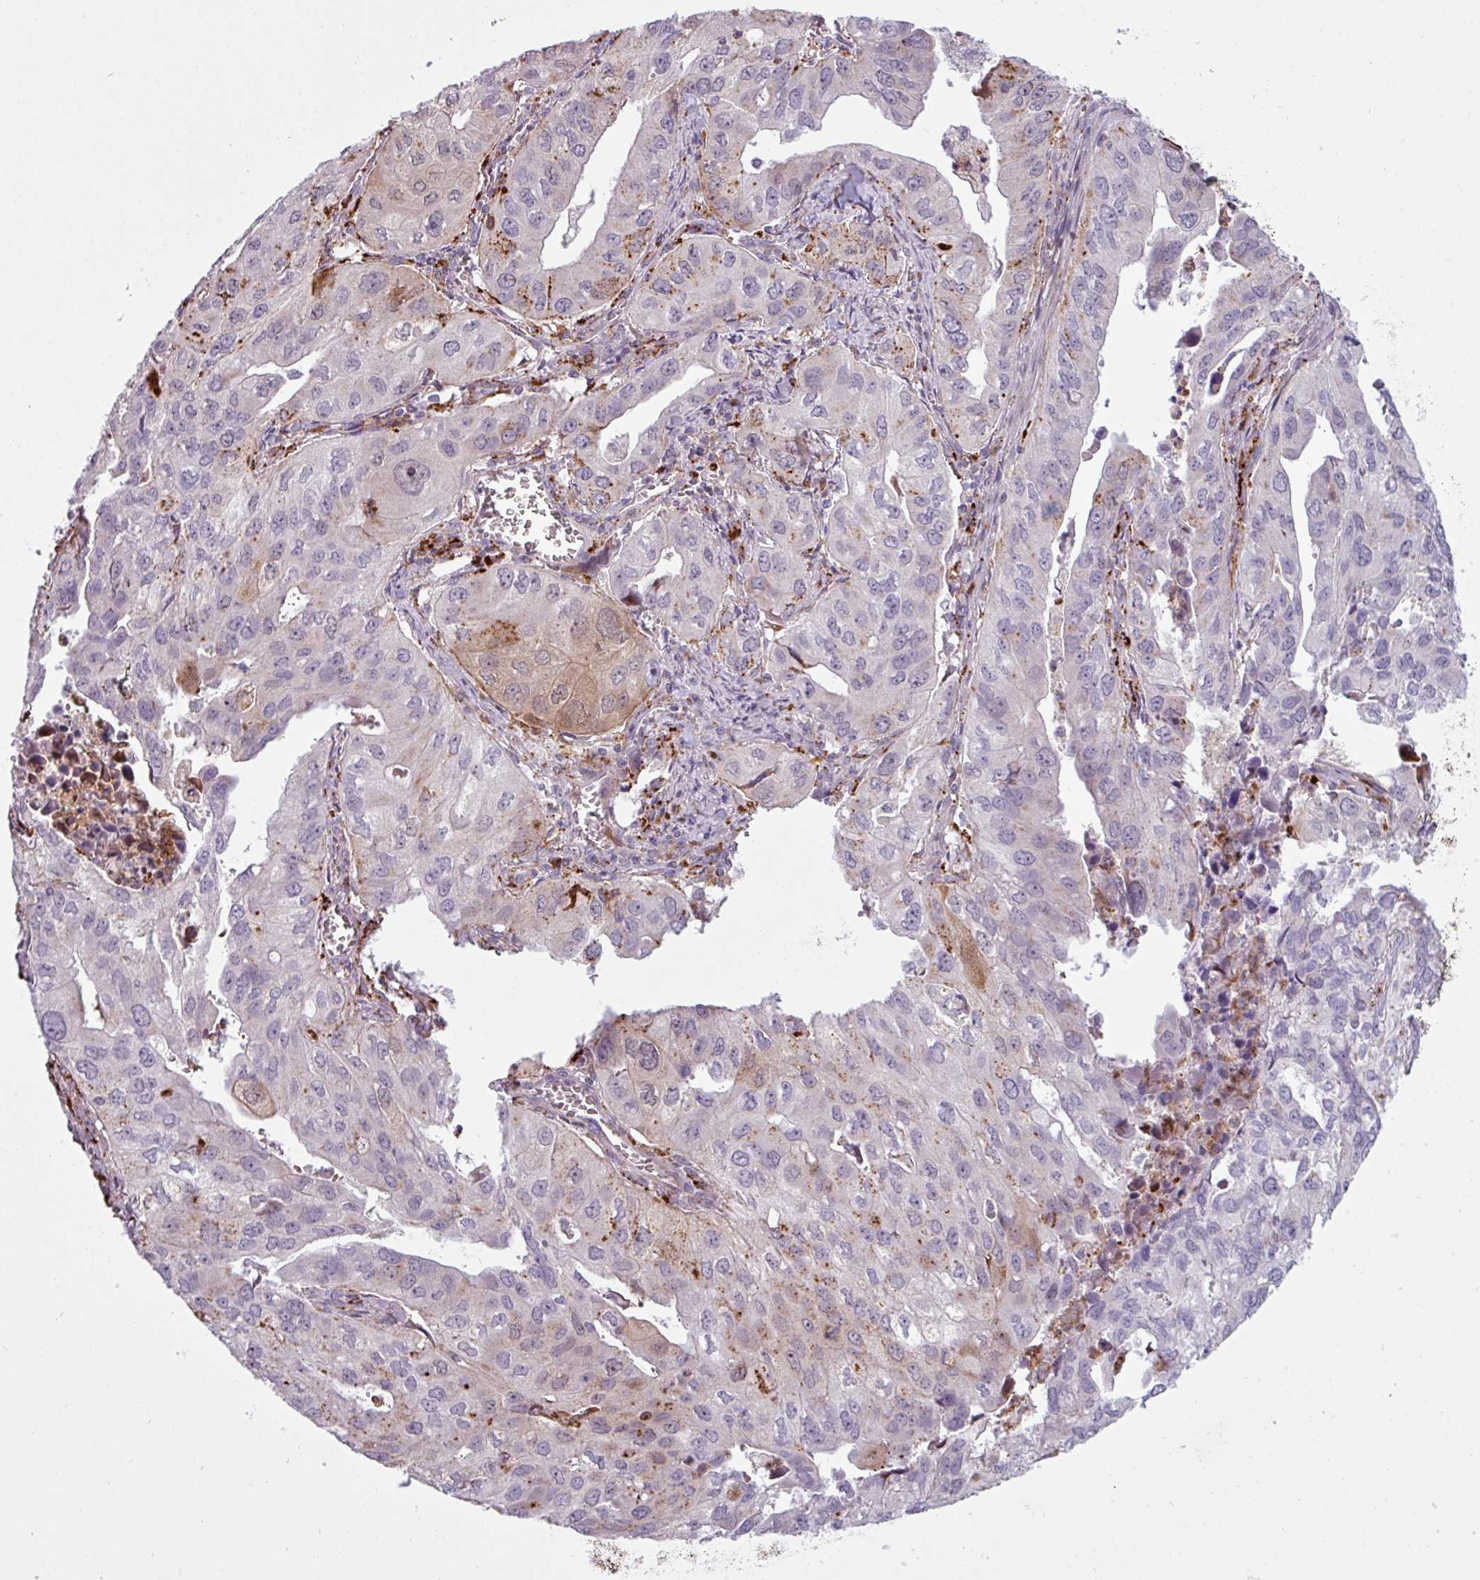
{"staining": {"intensity": "moderate", "quantity": "25%-75%", "location": "cytoplasmic/membranous"}, "tissue": "lung cancer", "cell_type": "Tumor cells", "image_type": "cancer", "snomed": [{"axis": "morphology", "description": "Adenocarcinoma, NOS"}, {"axis": "topography", "description": "Lung"}], "caption": "The micrograph exhibits staining of lung cancer (adenocarcinoma), revealing moderate cytoplasmic/membranous protein expression (brown color) within tumor cells. The protein is stained brown, and the nuclei are stained in blue (DAB IHC with brightfield microscopy, high magnification).", "gene": "MAP7D2", "patient": {"sex": "male", "age": 48}}